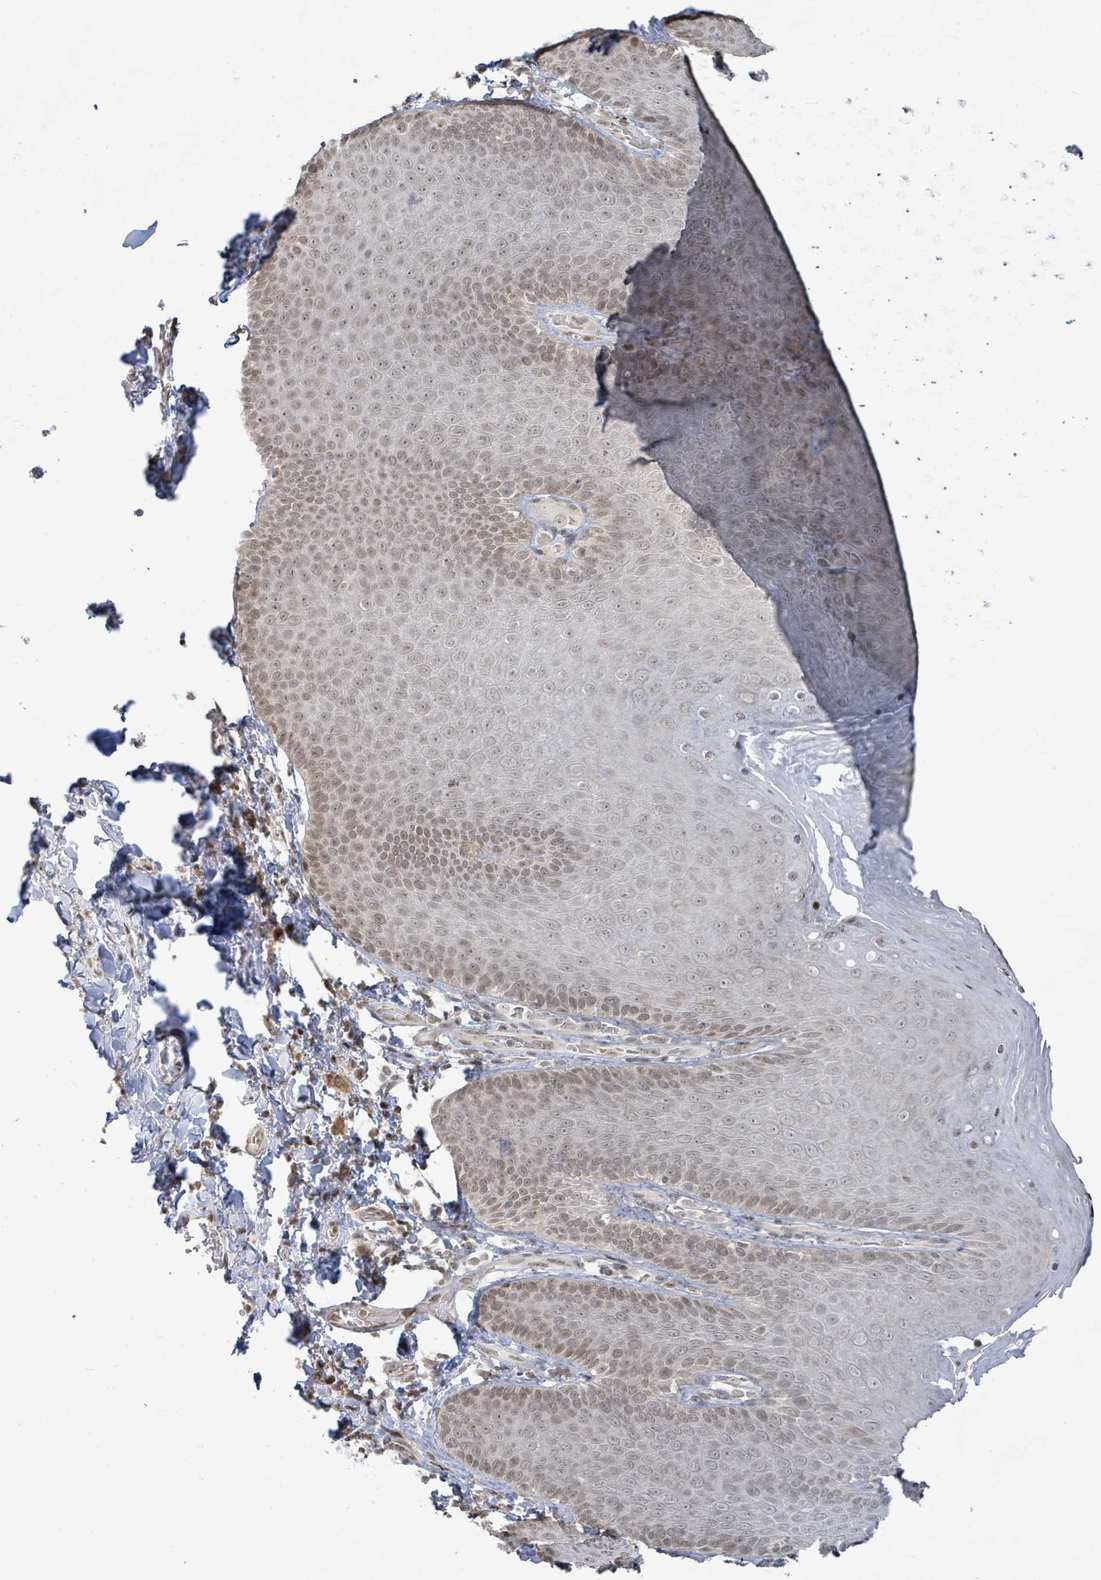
{"staining": {"intensity": "weak", "quantity": "25%-75%", "location": "nuclear"}, "tissue": "skin", "cell_type": "Epidermal cells", "image_type": "normal", "snomed": [{"axis": "morphology", "description": "Normal tissue, NOS"}, {"axis": "topography", "description": "Anal"}, {"axis": "topography", "description": "Peripheral nerve tissue"}], "caption": "This image reveals unremarkable skin stained with IHC to label a protein in brown. The nuclear of epidermal cells show weak positivity for the protein. Nuclei are counter-stained blue.", "gene": "SBF2", "patient": {"sex": "male", "age": 53}}